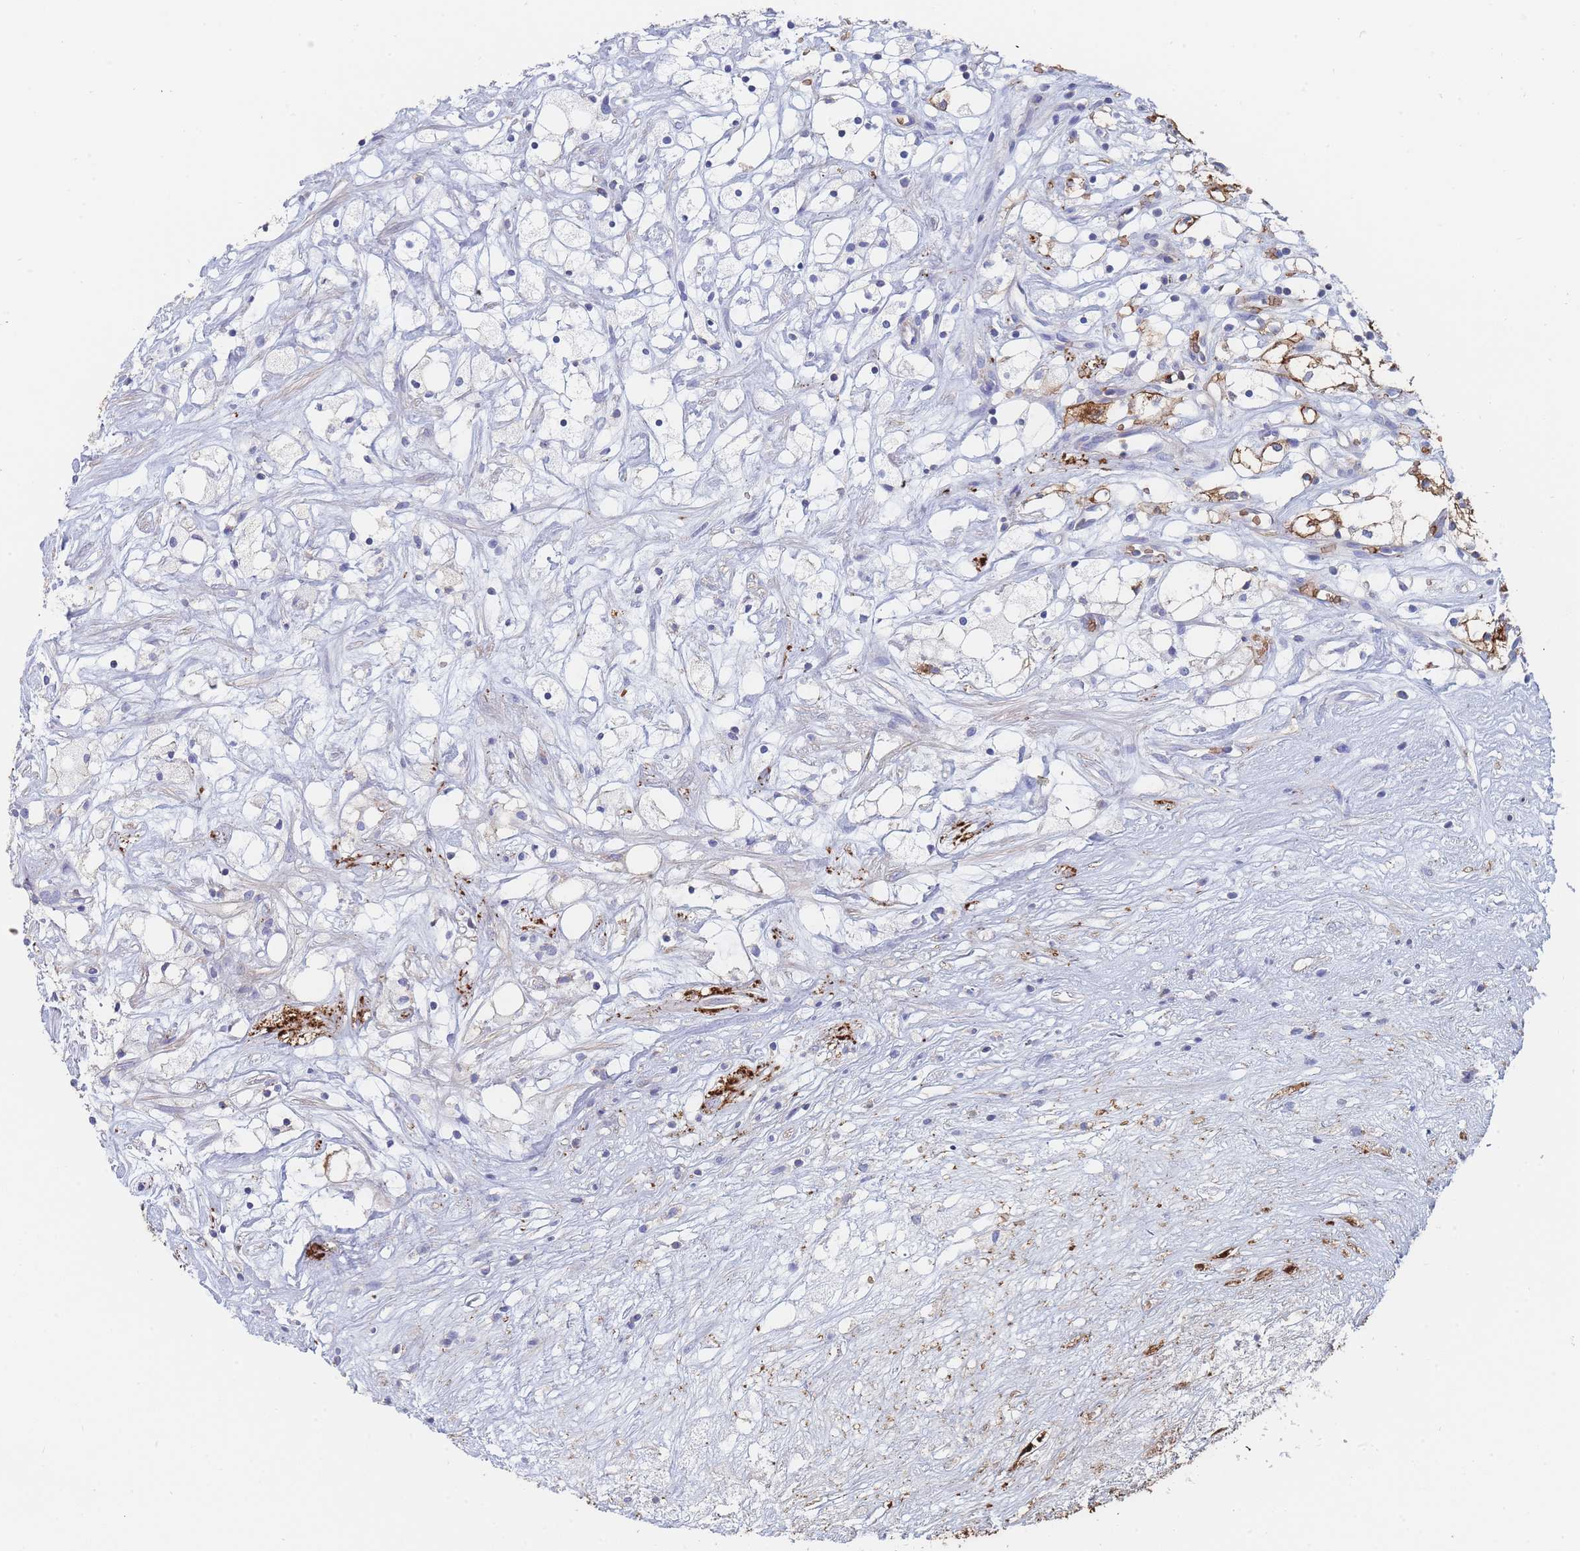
{"staining": {"intensity": "strong", "quantity": "<25%", "location": "cytoplasmic/membranous"}, "tissue": "renal cancer", "cell_type": "Tumor cells", "image_type": "cancer", "snomed": [{"axis": "morphology", "description": "Adenocarcinoma, NOS"}, {"axis": "topography", "description": "Kidney"}], "caption": "There is medium levels of strong cytoplasmic/membranous positivity in tumor cells of renal adenocarcinoma, as demonstrated by immunohistochemical staining (brown color).", "gene": "SLC2A1", "patient": {"sex": "male", "age": 59}}